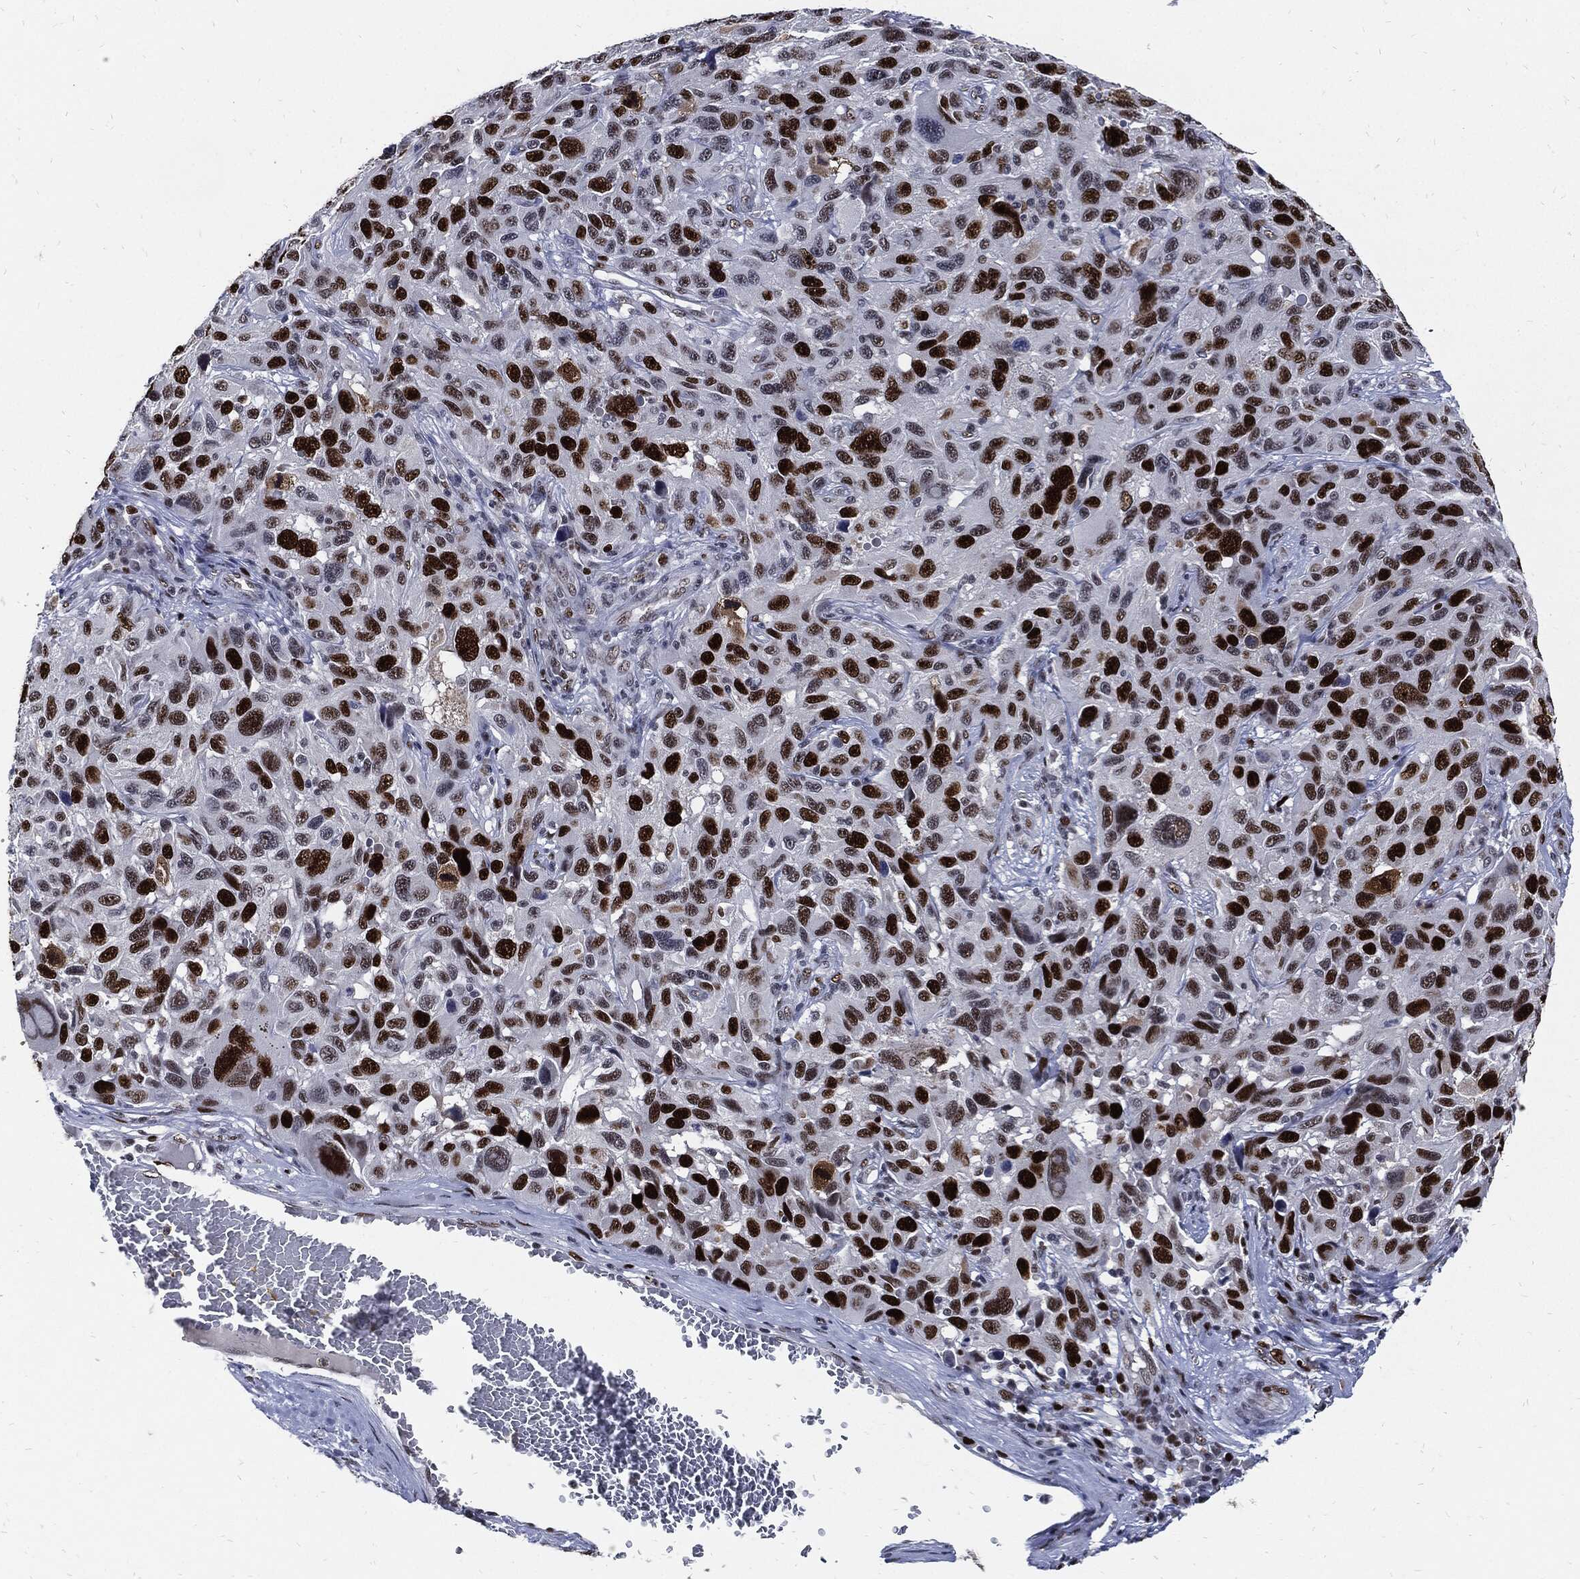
{"staining": {"intensity": "strong", "quantity": ">75%", "location": "nuclear"}, "tissue": "melanoma", "cell_type": "Tumor cells", "image_type": "cancer", "snomed": [{"axis": "morphology", "description": "Malignant melanoma, NOS"}, {"axis": "topography", "description": "Skin"}], "caption": "Immunohistochemistry of human melanoma displays high levels of strong nuclear staining in about >75% of tumor cells.", "gene": "NBN", "patient": {"sex": "male", "age": 53}}